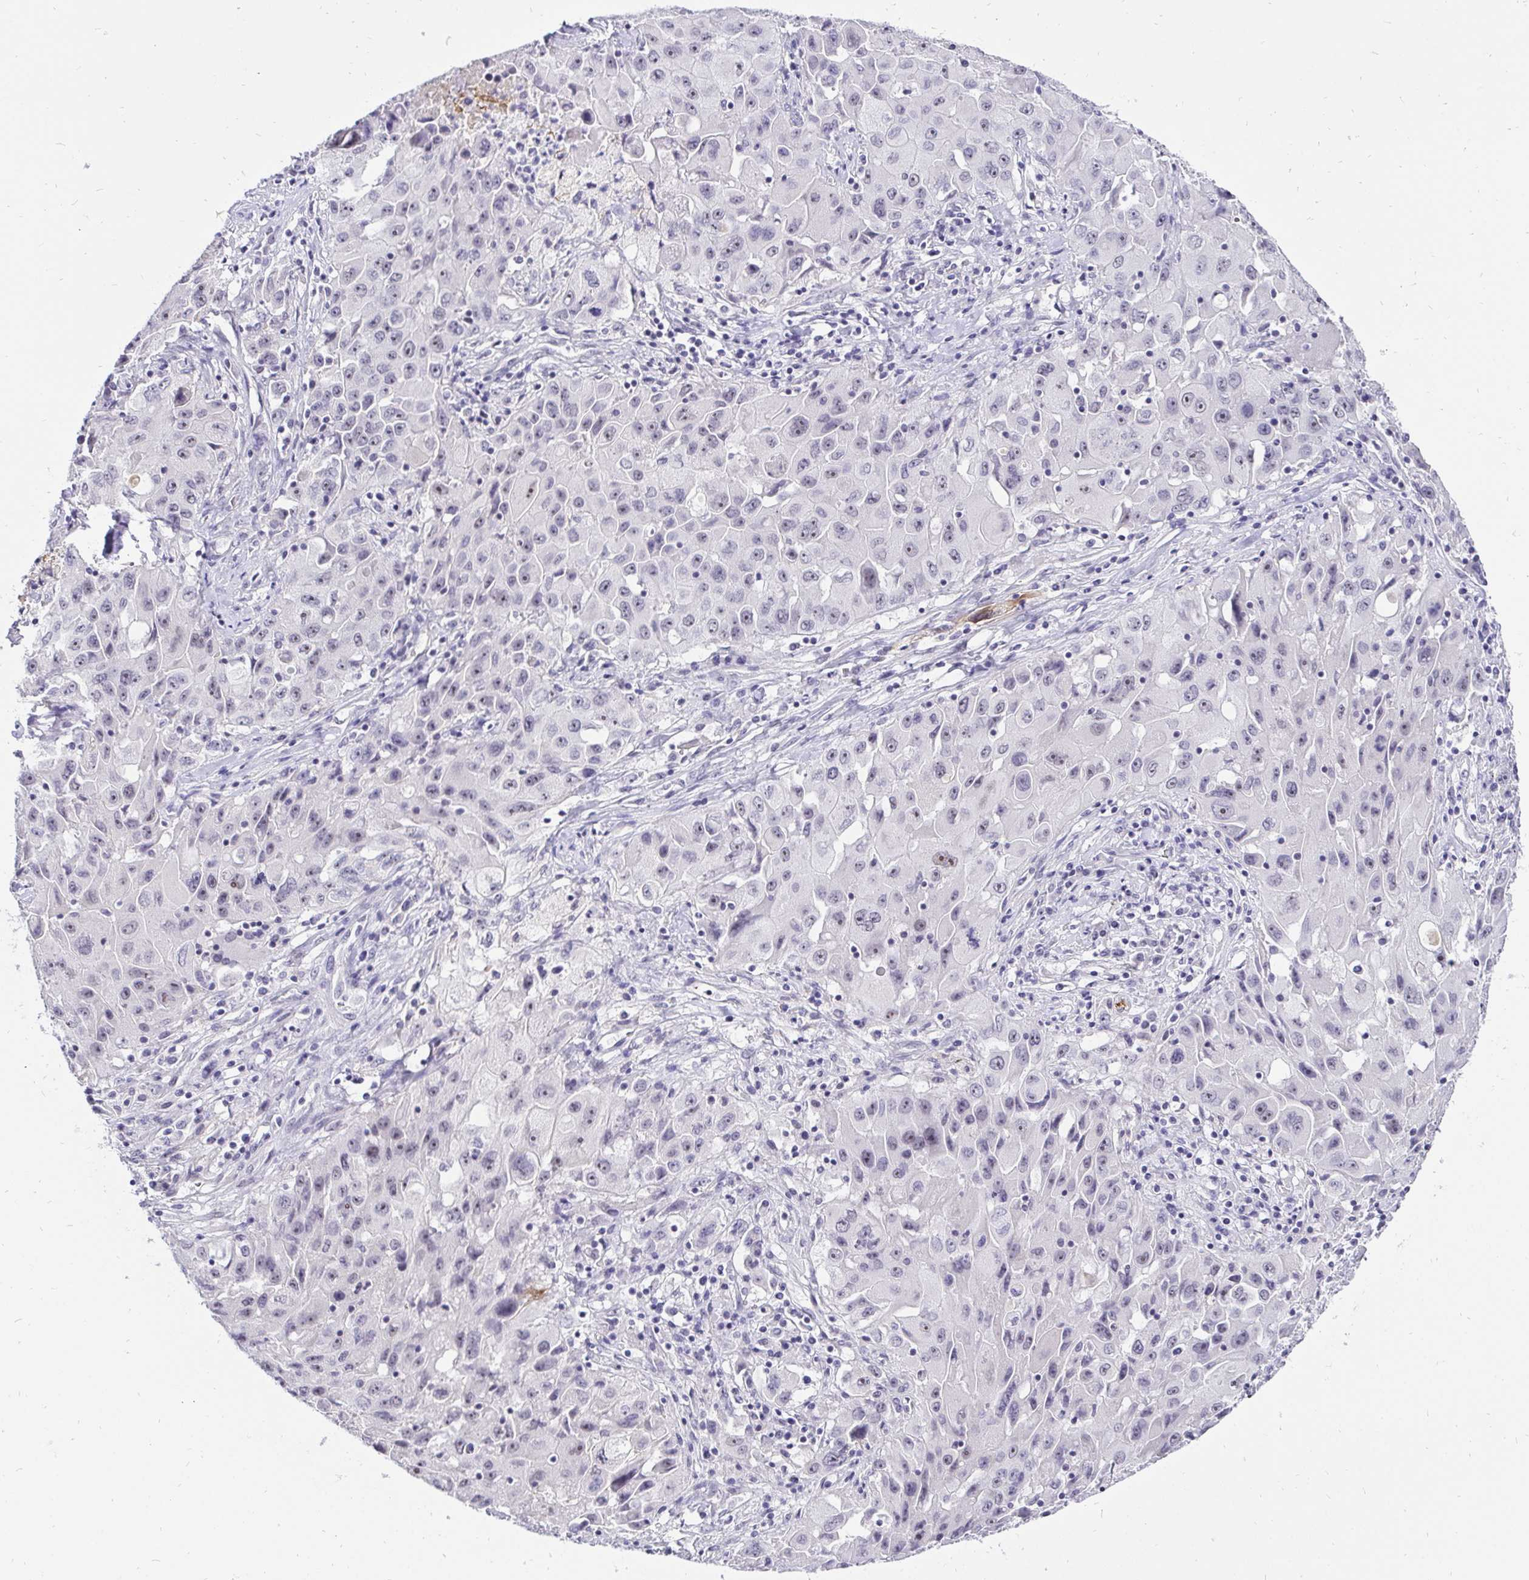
{"staining": {"intensity": "negative", "quantity": "none", "location": "none"}, "tissue": "lung cancer", "cell_type": "Tumor cells", "image_type": "cancer", "snomed": [{"axis": "morphology", "description": "Squamous cell carcinoma, NOS"}, {"axis": "topography", "description": "Lung"}], "caption": "Immunohistochemical staining of human lung squamous cell carcinoma demonstrates no significant staining in tumor cells.", "gene": "ZNF860", "patient": {"sex": "male", "age": 63}}